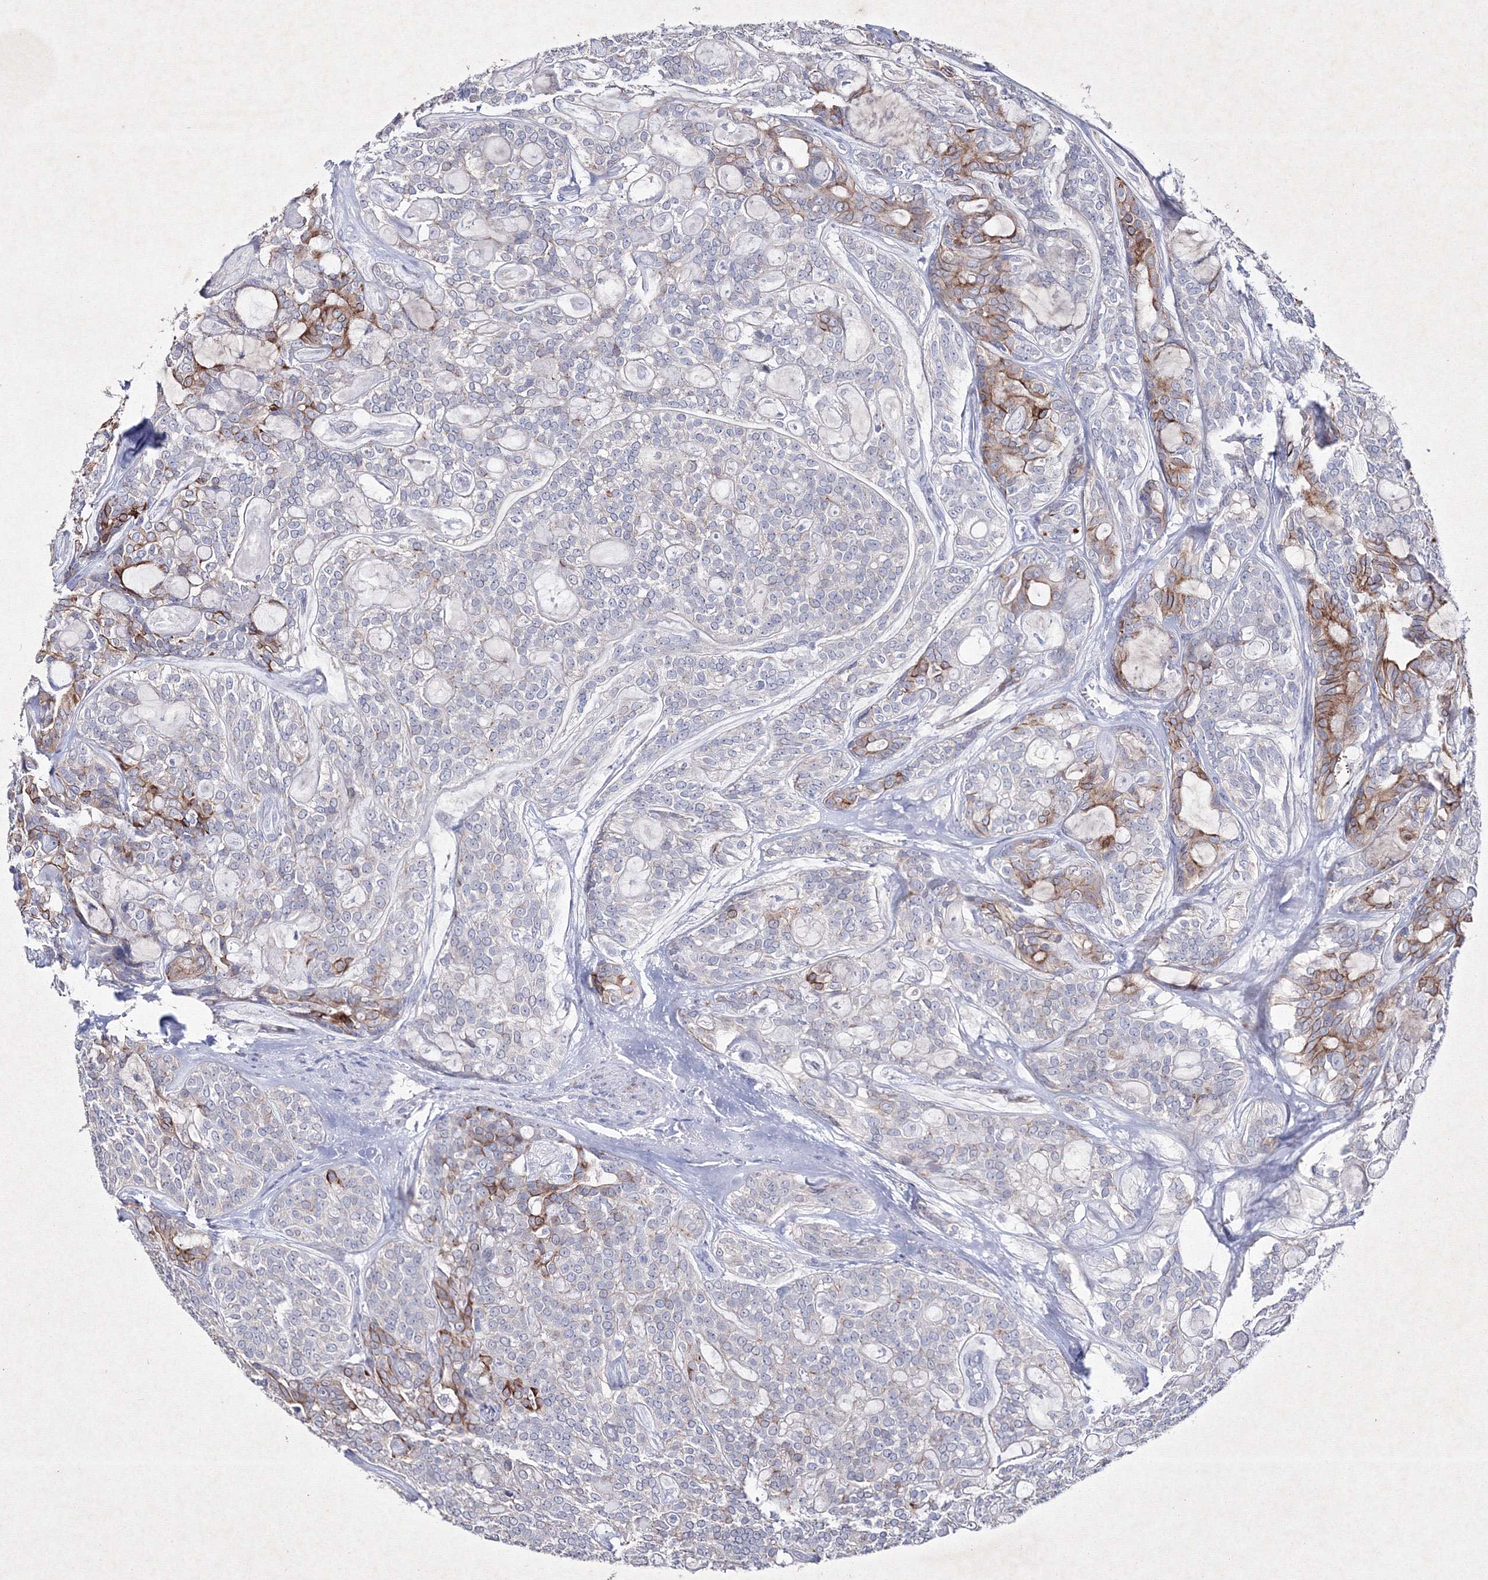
{"staining": {"intensity": "moderate", "quantity": "<25%", "location": "cytoplasmic/membranous"}, "tissue": "head and neck cancer", "cell_type": "Tumor cells", "image_type": "cancer", "snomed": [{"axis": "morphology", "description": "Adenocarcinoma, NOS"}, {"axis": "topography", "description": "Head-Neck"}], "caption": "This photomicrograph shows immunohistochemistry (IHC) staining of human head and neck cancer, with low moderate cytoplasmic/membranous expression in about <25% of tumor cells.", "gene": "SMIM29", "patient": {"sex": "male", "age": 66}}